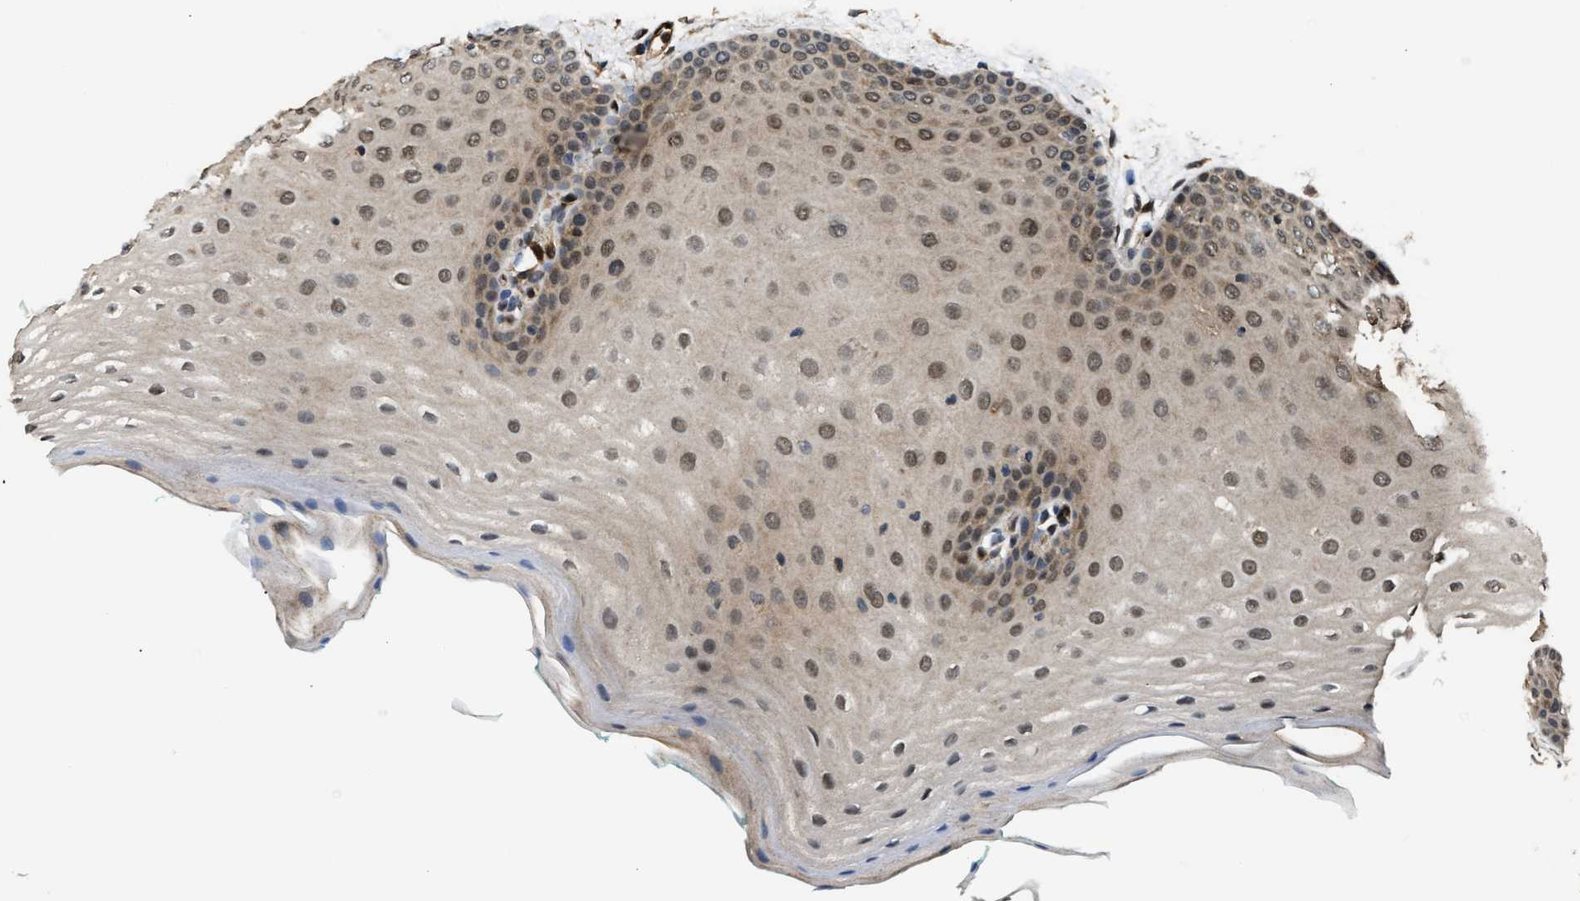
{"staining": {"intensity": "moderate", "quantity": "25%-75%", "location": "cytoplasmic/membranous,nuclear"}, "tissue": "oral mucosa", "cell_type": "Squamous epithelial cells", "image_type": "normal", "snomed": [{"axis": "morphology", "description": "Normal tissue, NOS"}, {"axis": "topography", "description": "Skin"}, {"axis": "topography", "description": "Oral tissue"}], "caption": "Protein staining of benign oral mucosa exhibits moderate cytoplasmic/membranous,nuclear expression in approximately 25%-75% of squamous epithelial cells.", "gene": "PPA1", "patient": {"sex": "male", "age": 84}}